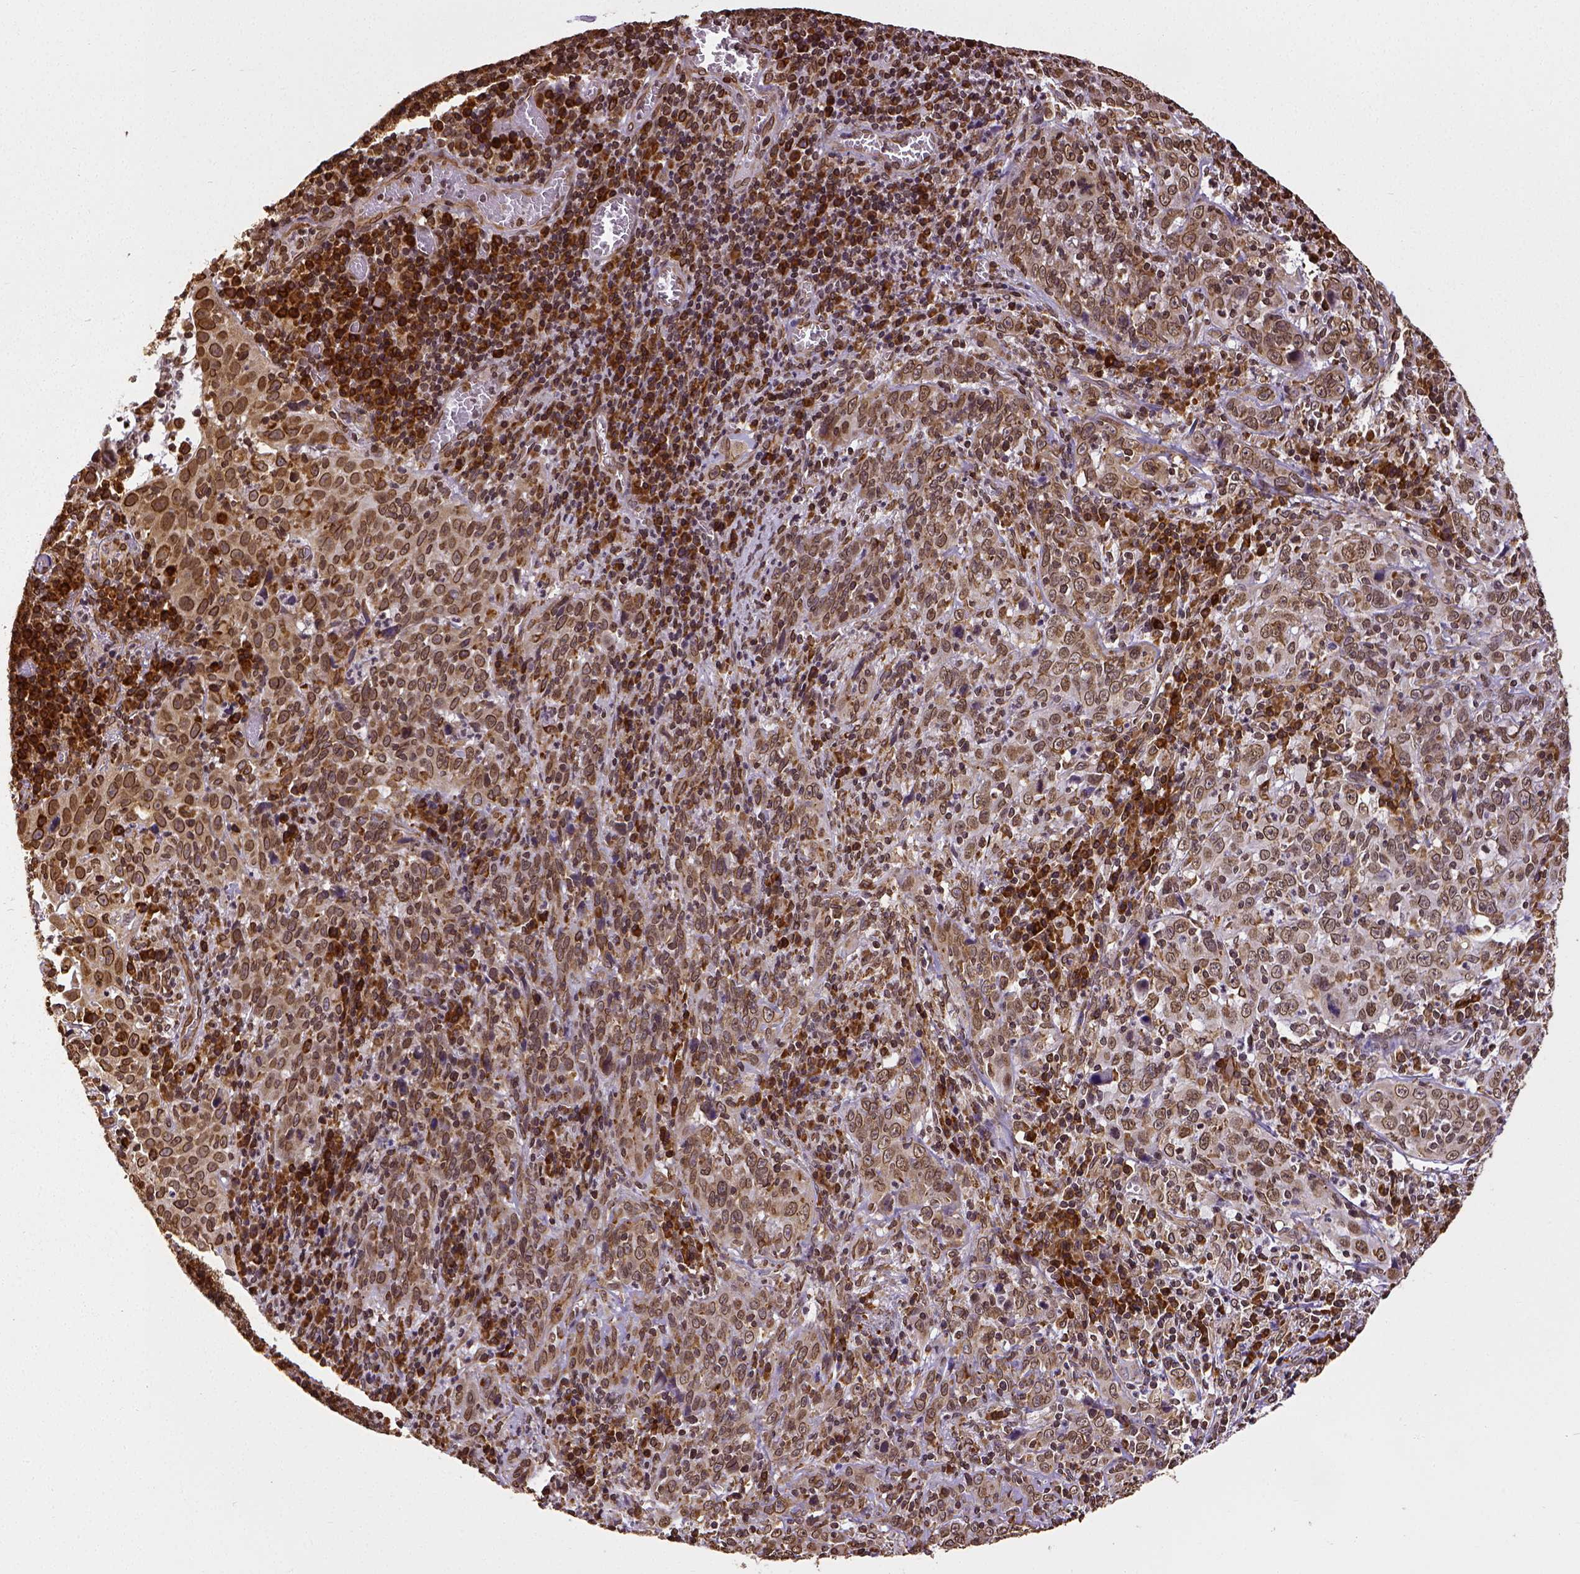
{"staining": {"intensity": "moderate", "quantity": ">75%", "location": "cytoplasmic/membranous,nuclear"}, "tissue": "cervical cancer", "cell_type": "Tumor cells", "image_type": "cancer", "snomed": [{"axis": "morphology", "description": "Squamous cell carcinoma, NOS"}, {"axis": "topography", "description": "Cervix"}], "caption": "Cervical cancer (squamous cell carcinoma) stained for a protein displays moderate cytoplasmic/membranous and nuclear positivity in tumor cells.", "gene": "MTDH", "patient": {"sex": "female", "age": 46}}